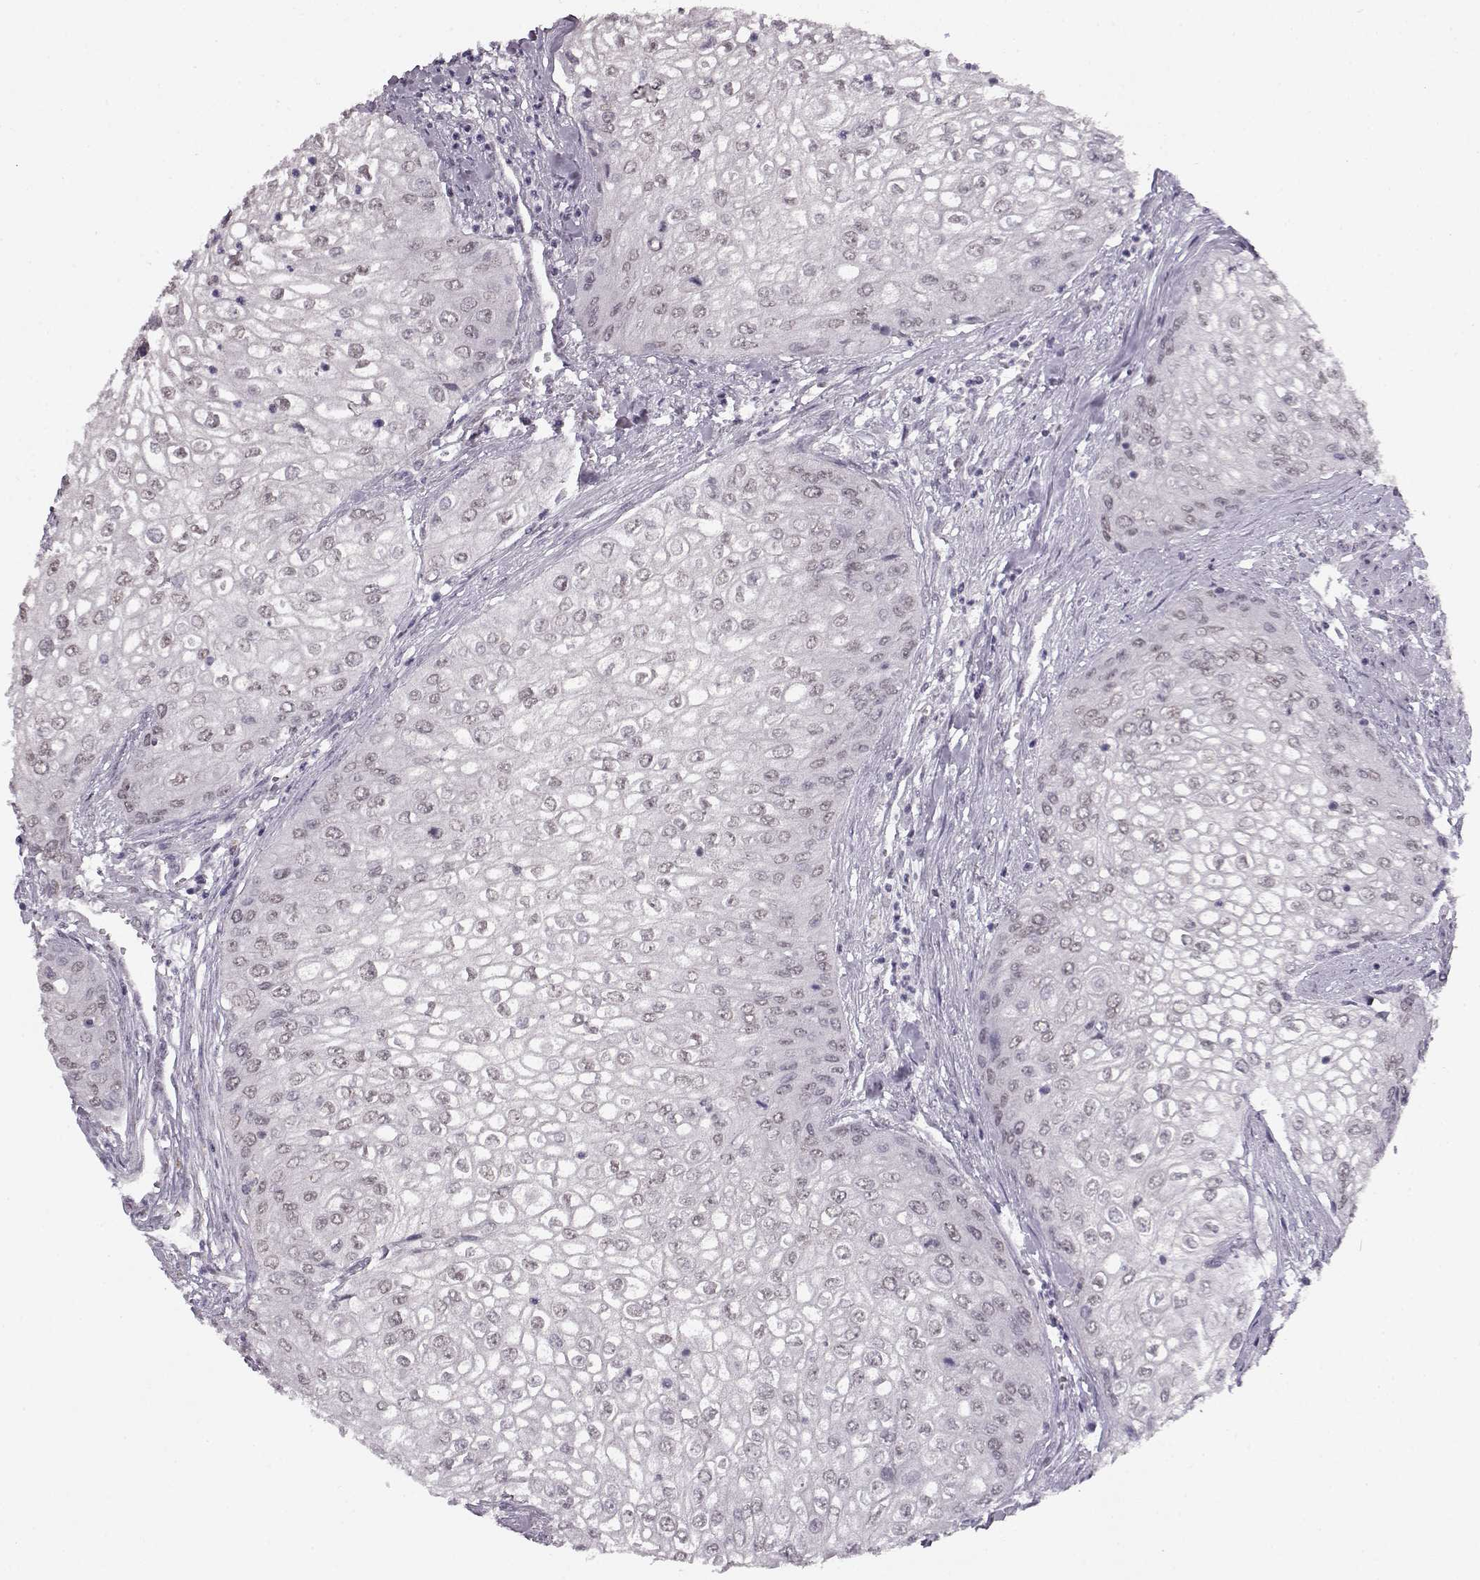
{"staining": {"intensity": "weak", "quantity": "25%-75%", "location": "nuclear"}, "tissue": "urothelial cancer", "cell_type": "Tumor cells", "image_type": "cancer", "snomed": [{"axis": "morphology", "description": "Urothelial carcinoma, High grade"}, {"axis": "topography", "description": "Urinary bladder"}], "caption": "Immunohistochemistry (IHC) micrograph of human urothelial cancer stained for a protein (brown), which exhibits low levels of weak nuclear expression in approximately 25%-75% of tumor cells.", "gene": "RP1L1", "patient": {"sex": "male", "age": 62}}